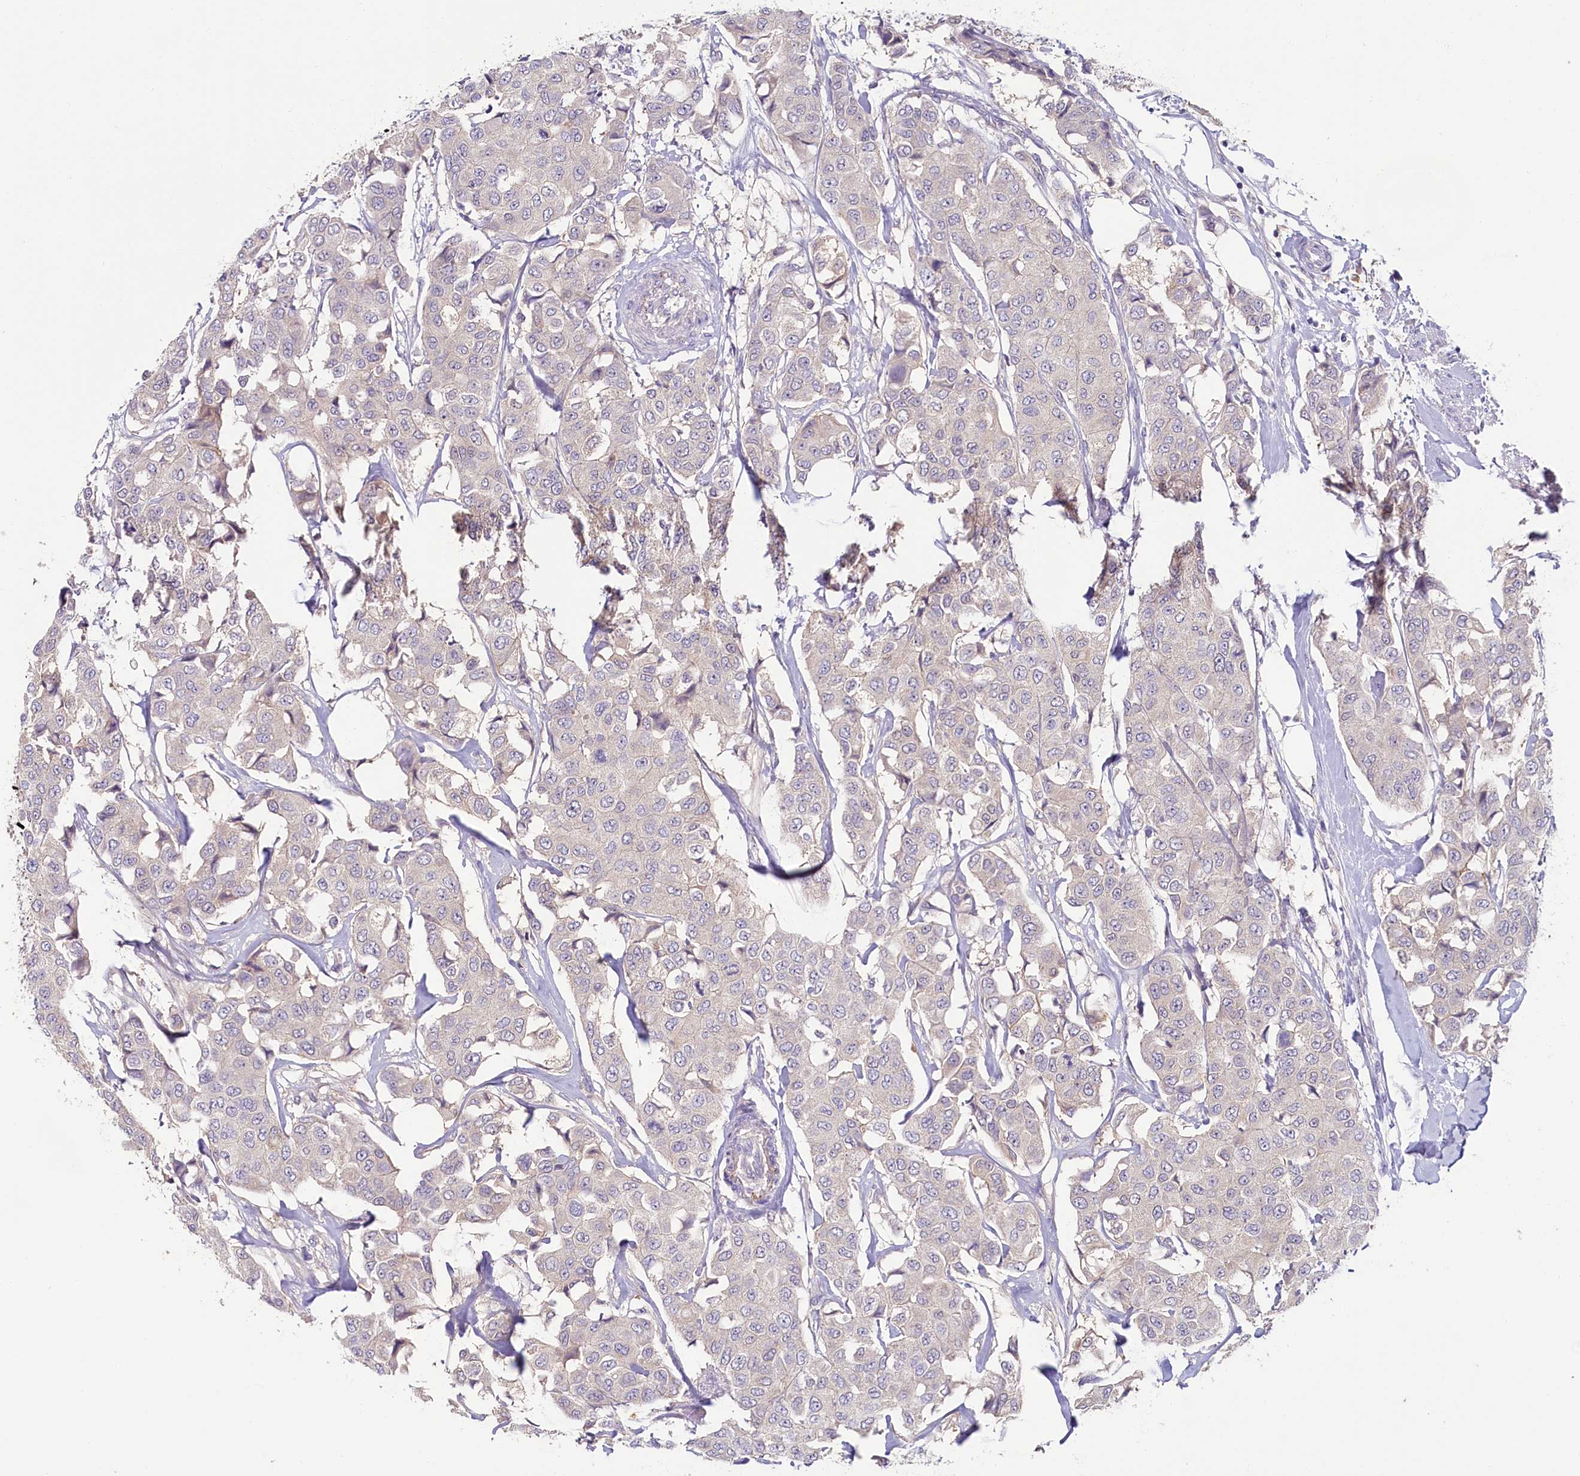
{"staining": {"intensity": "negative", "quantity": "none", "location": "none"}, "tissue": "breast cancer", "cell_type": "Tumor cells", "image_type": "cancer", "snomed": [{"axis": "morphology", "description": "Duct carcinoma"}, {"axis": "topography", "description": "Breast"}], "caption": "A photomicrograph of breast intraductal carcinoma stained for a protein exhibits no brown staining in tumor cells.", "gene": "PDE6D", "patient": {"sex": "female", "age": 80}}